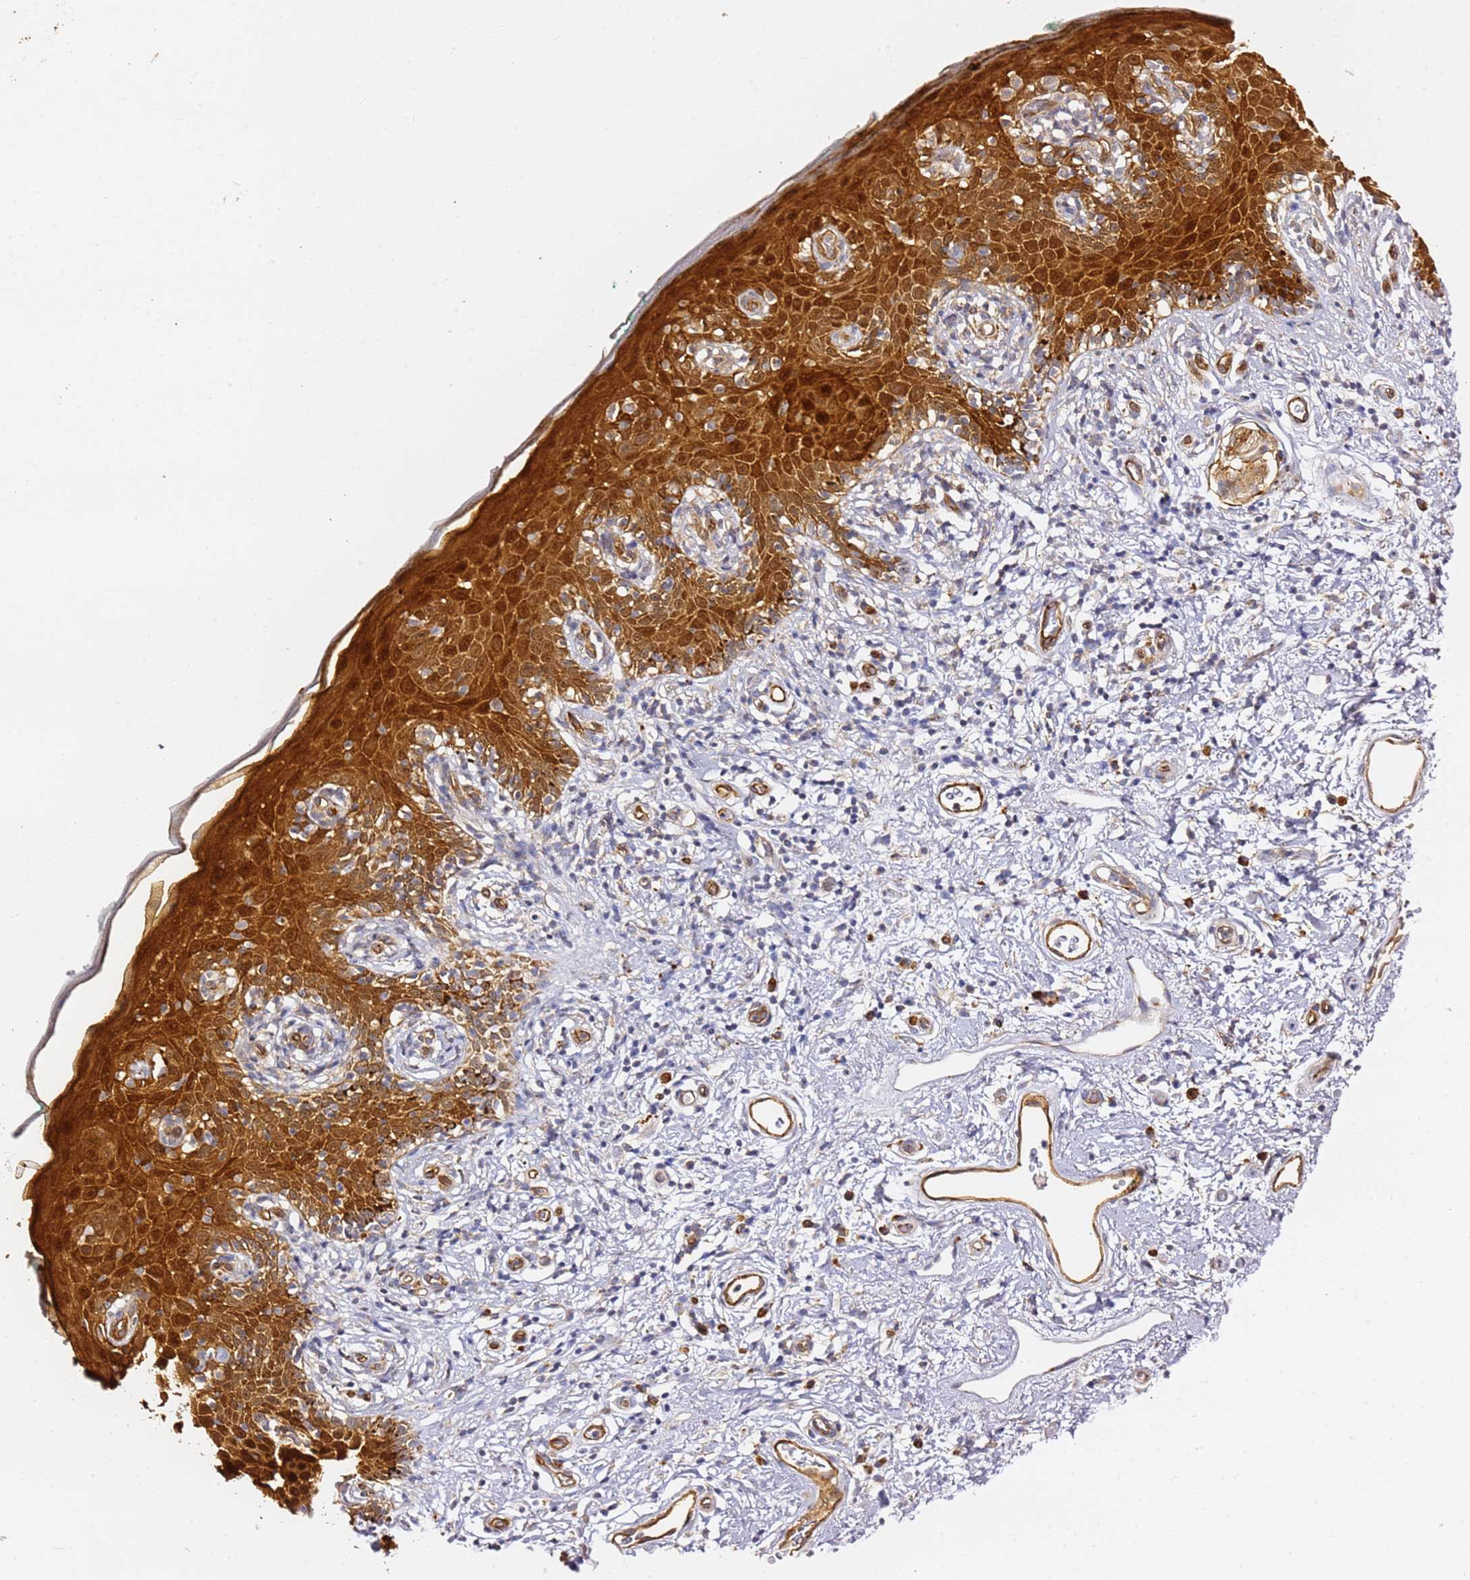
{"staining": {"intensity": "strong", "quantity": ">75%", "location": "cytoplasmic/membranous,nuclear"}, "tissue": "skin", "cell_type": "Epidermal cells", "image_type": "normal", "snomed": [{"axis": "morphology", "description": "Normal tissue, NOS"}, {"axis": "topography", "description": "Vulva"}], "caption": "About >75% of epidermal cells in benign human skin show strong cytoplasmic/membranous,nuclear protein expression as visualized by brown immunohistochemical staining.", "gene": "KIF7", "patient": {"sex": "female", "age": 66}}